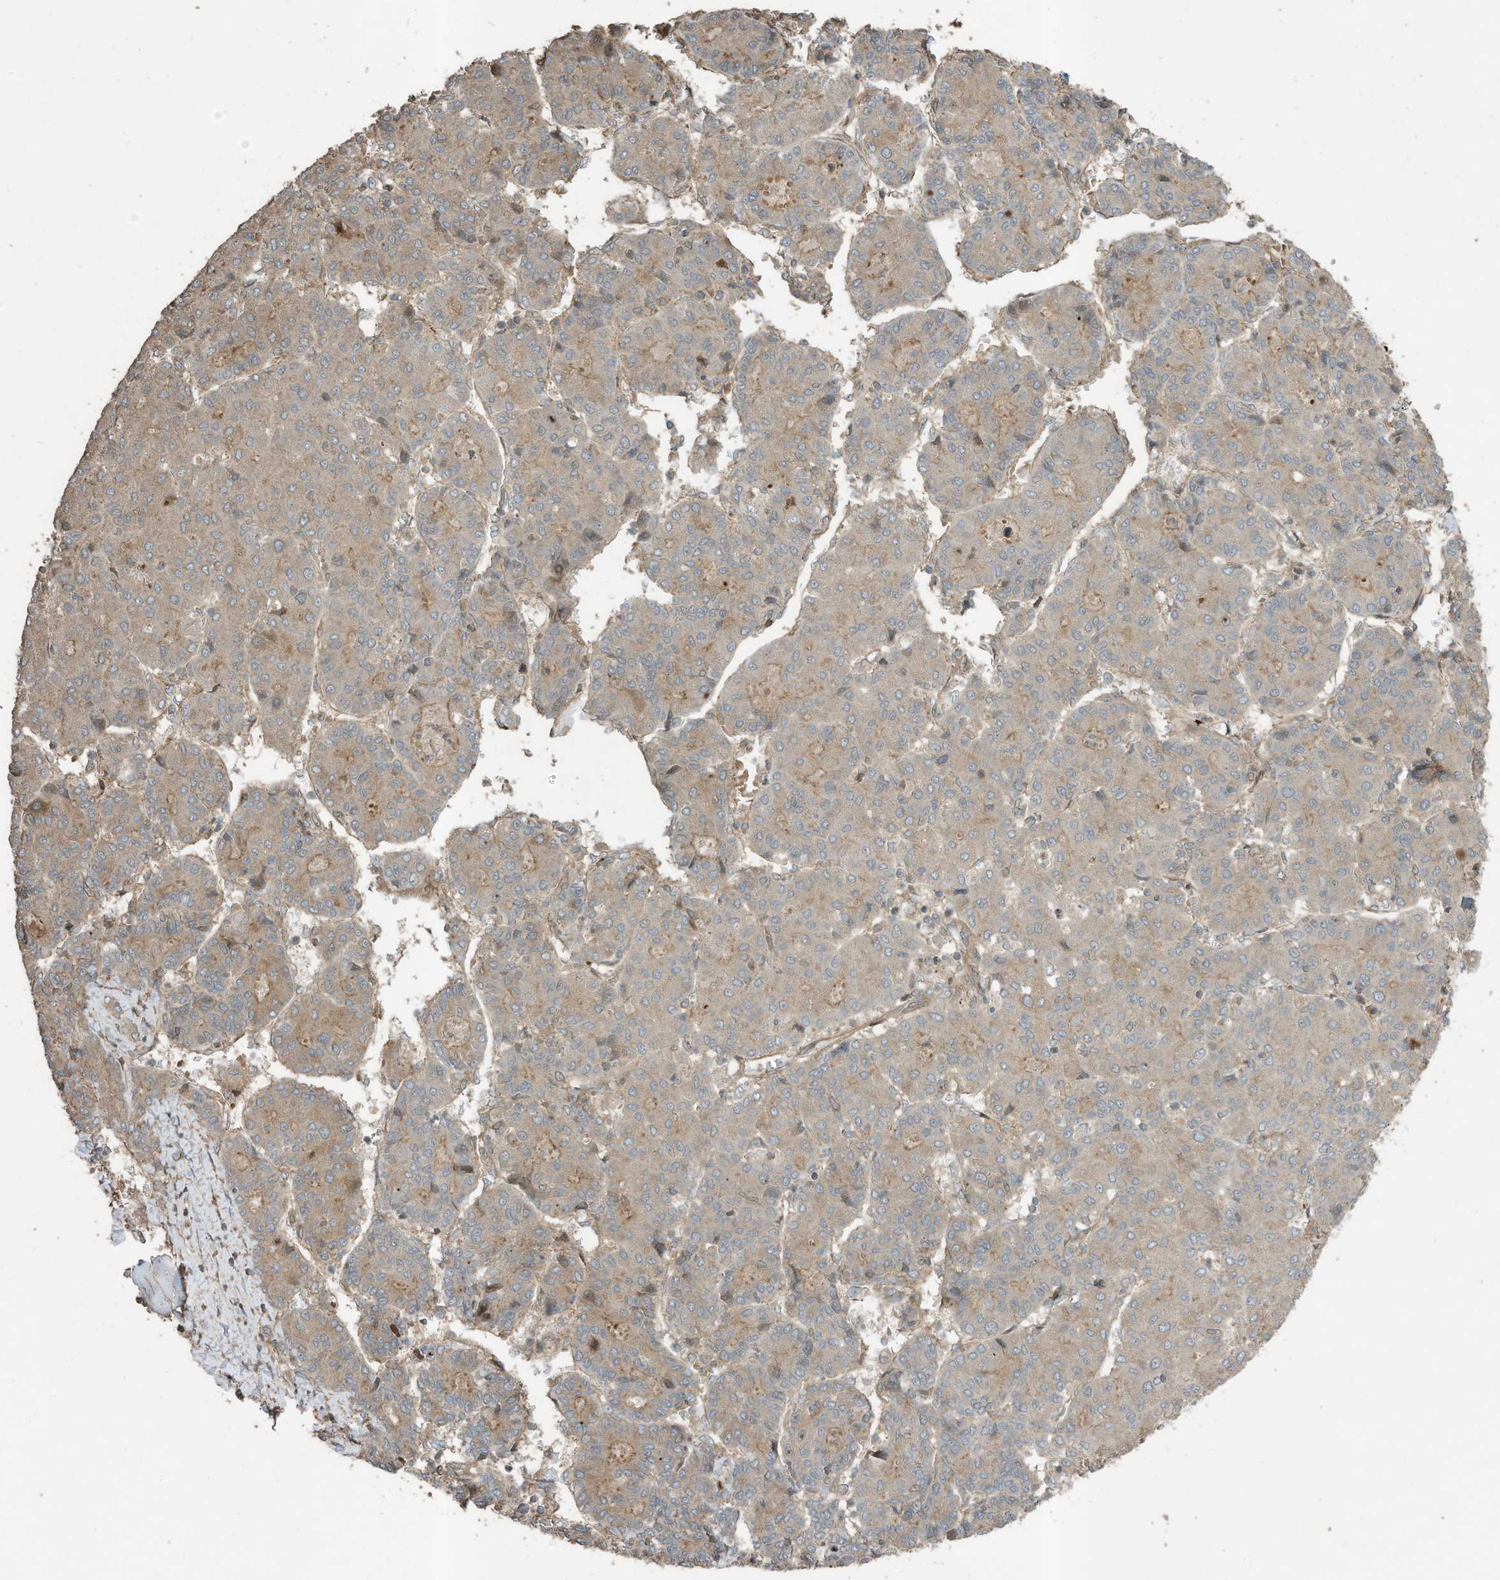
{"staining": {"intensity": "weak", "quantity": ">75%", "location": "cytoplasmic/membranous"}, "tissue": "liver cancer", "cell_type": "Tumor cells", "image_type": "cancer", "snomed": [{"axis": "morphology", "description": "Carcinoma, Hepatocellular, NOS"}, {"axis": "topography", "description": "Liver"}], "caption": "Liver hepatocellular carcinoma was stained to show a protein in brown. There is low levels of weak cytoplasmic/membranous staining in about >75% of tumor cells. (DAB IHC with brightfield microscopy, high magnification).", "gene": "ZNF653", "patient": {"sex": "male", "age": 65}}